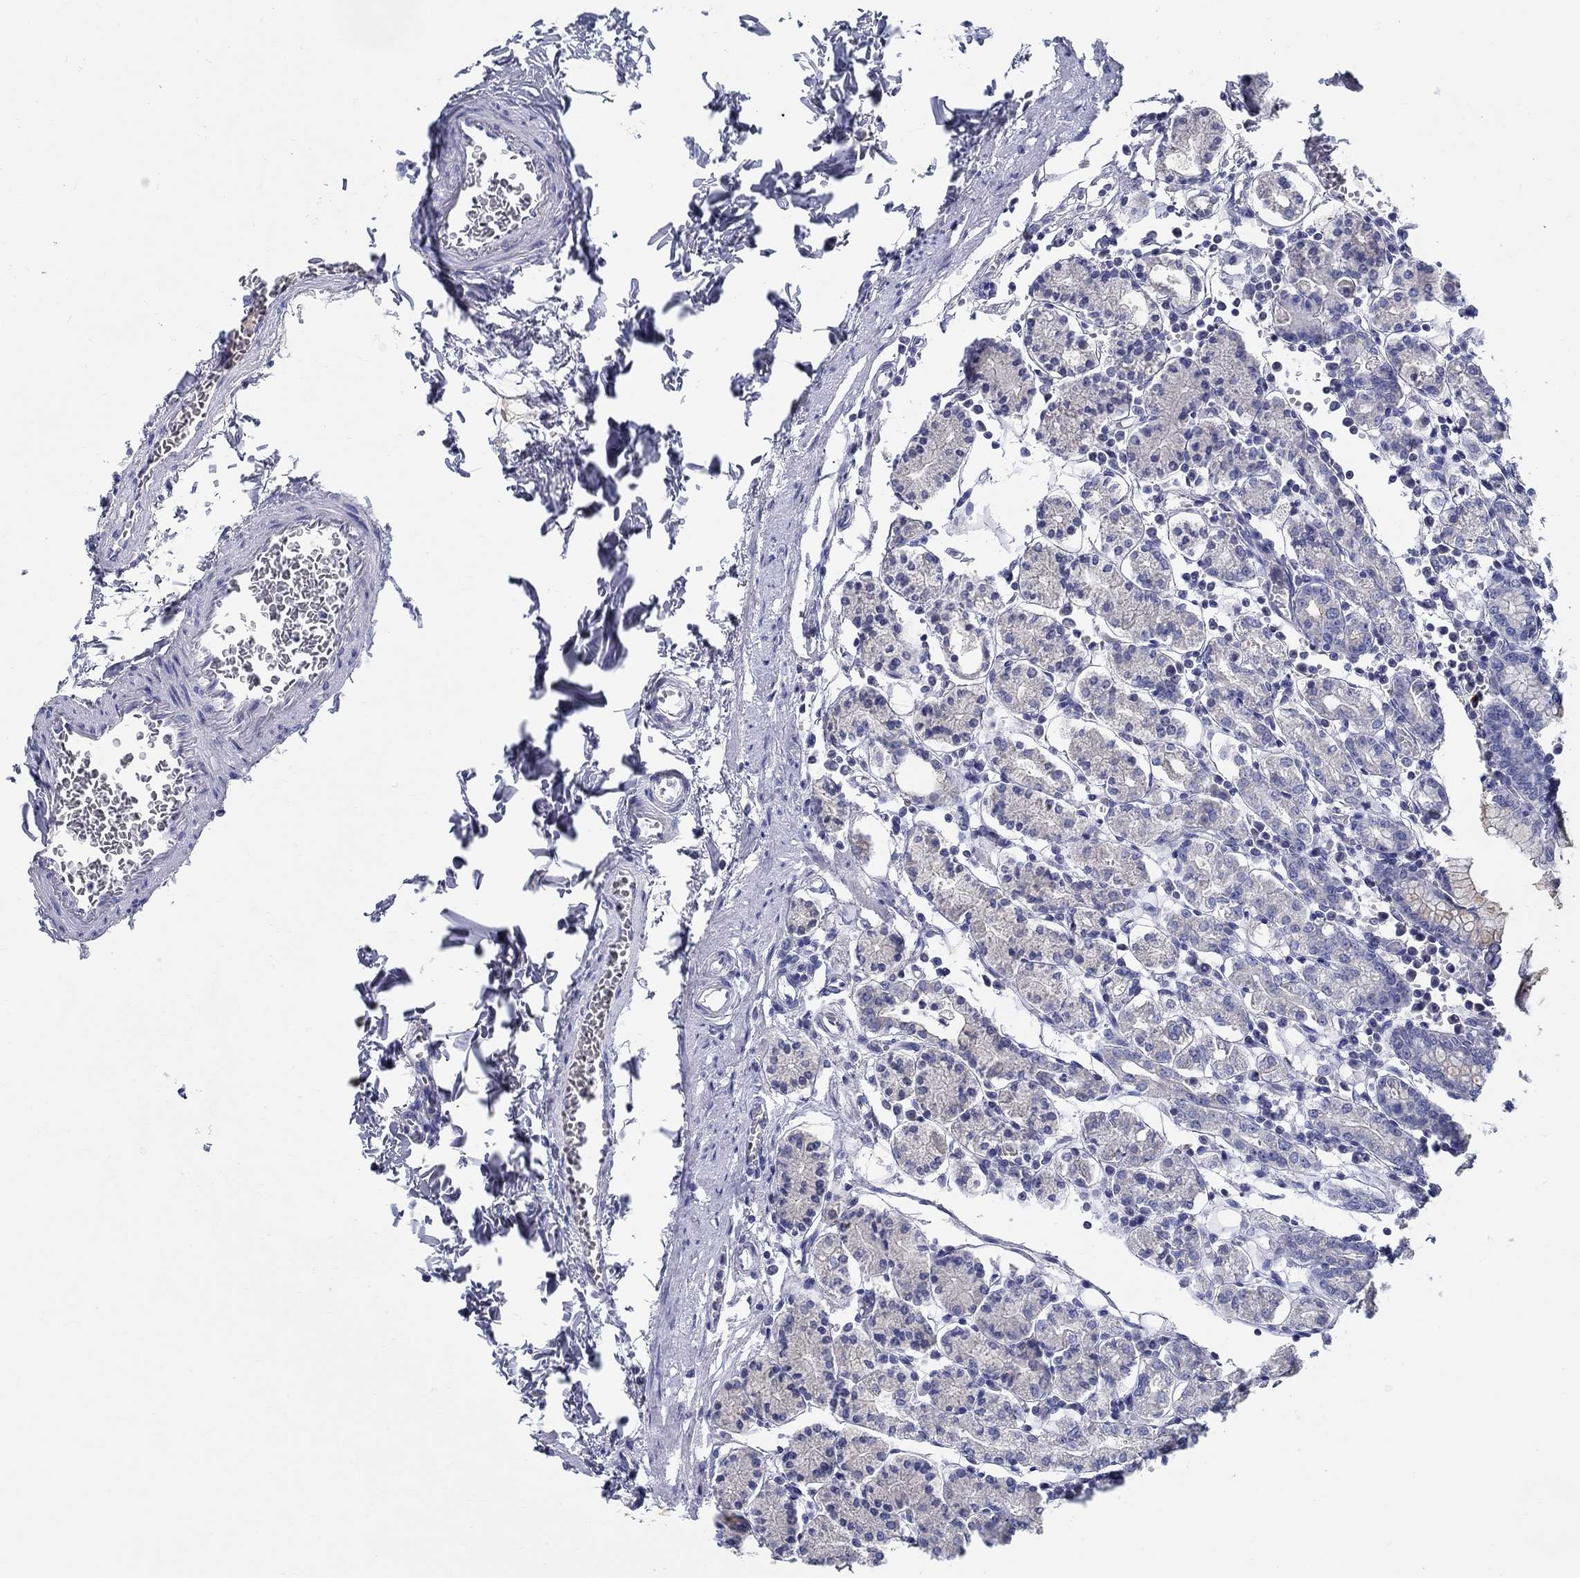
{"staining": {"intensity": "negative", "quantity": "none", "location": "none"}, "tissue": "stomach", "cell_type": "Glandular cells", "image_type": "normal", "snomed": [{"axis": "morphology", "description": "Normal tissue, NOS"}, {"axis": "topography", "description": "Stomach, upper"}, {"axis": "topography", "description": "Stomach"}], "caption": "Immunohistochemistry (IHC) of normal stomach displays no staining in glandular cells.", "gene": "CRYGA", "patient": {"sex": "male", "age": 62}}